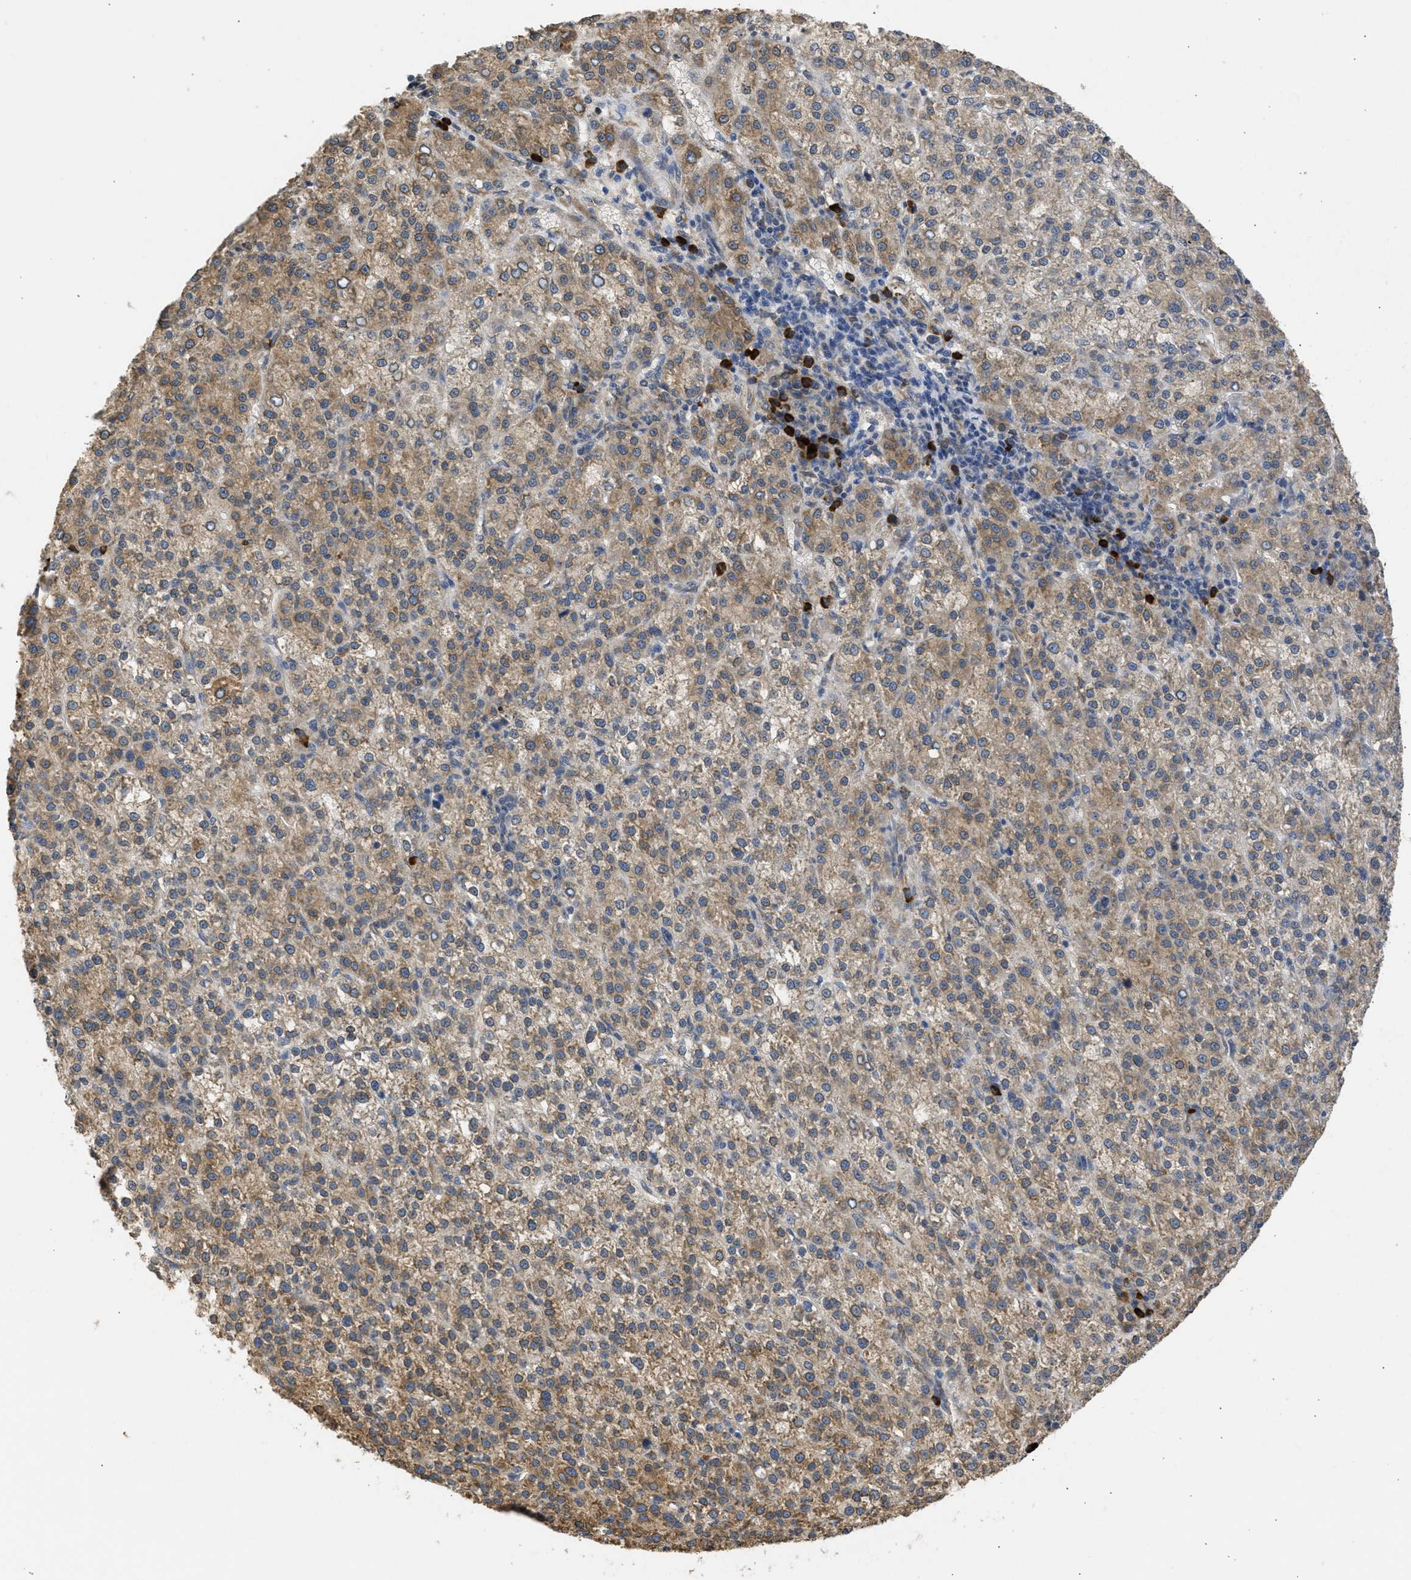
{"staining": {"intensity": "moderate", "quantity": ">75%", "location": "cytoplasmic/membranous"}, "tissue": "liver cancer", "cell_type": "Tumor cells", "image_type": "cancer", "snomed": [{"axis": "morphology", "description": "Carcinoma, Hepatocellular, NOS"}, {"axis": "topography", "description": "Liver"}], "caption": "Immunohistochemical staining of liver cancer shows medium levels of moderate cytoplasmic/membranous staining in approximately >75% of tumor cells.", "gene": "DNAJC1", "patient": {"sex": "female", "age": 58}}